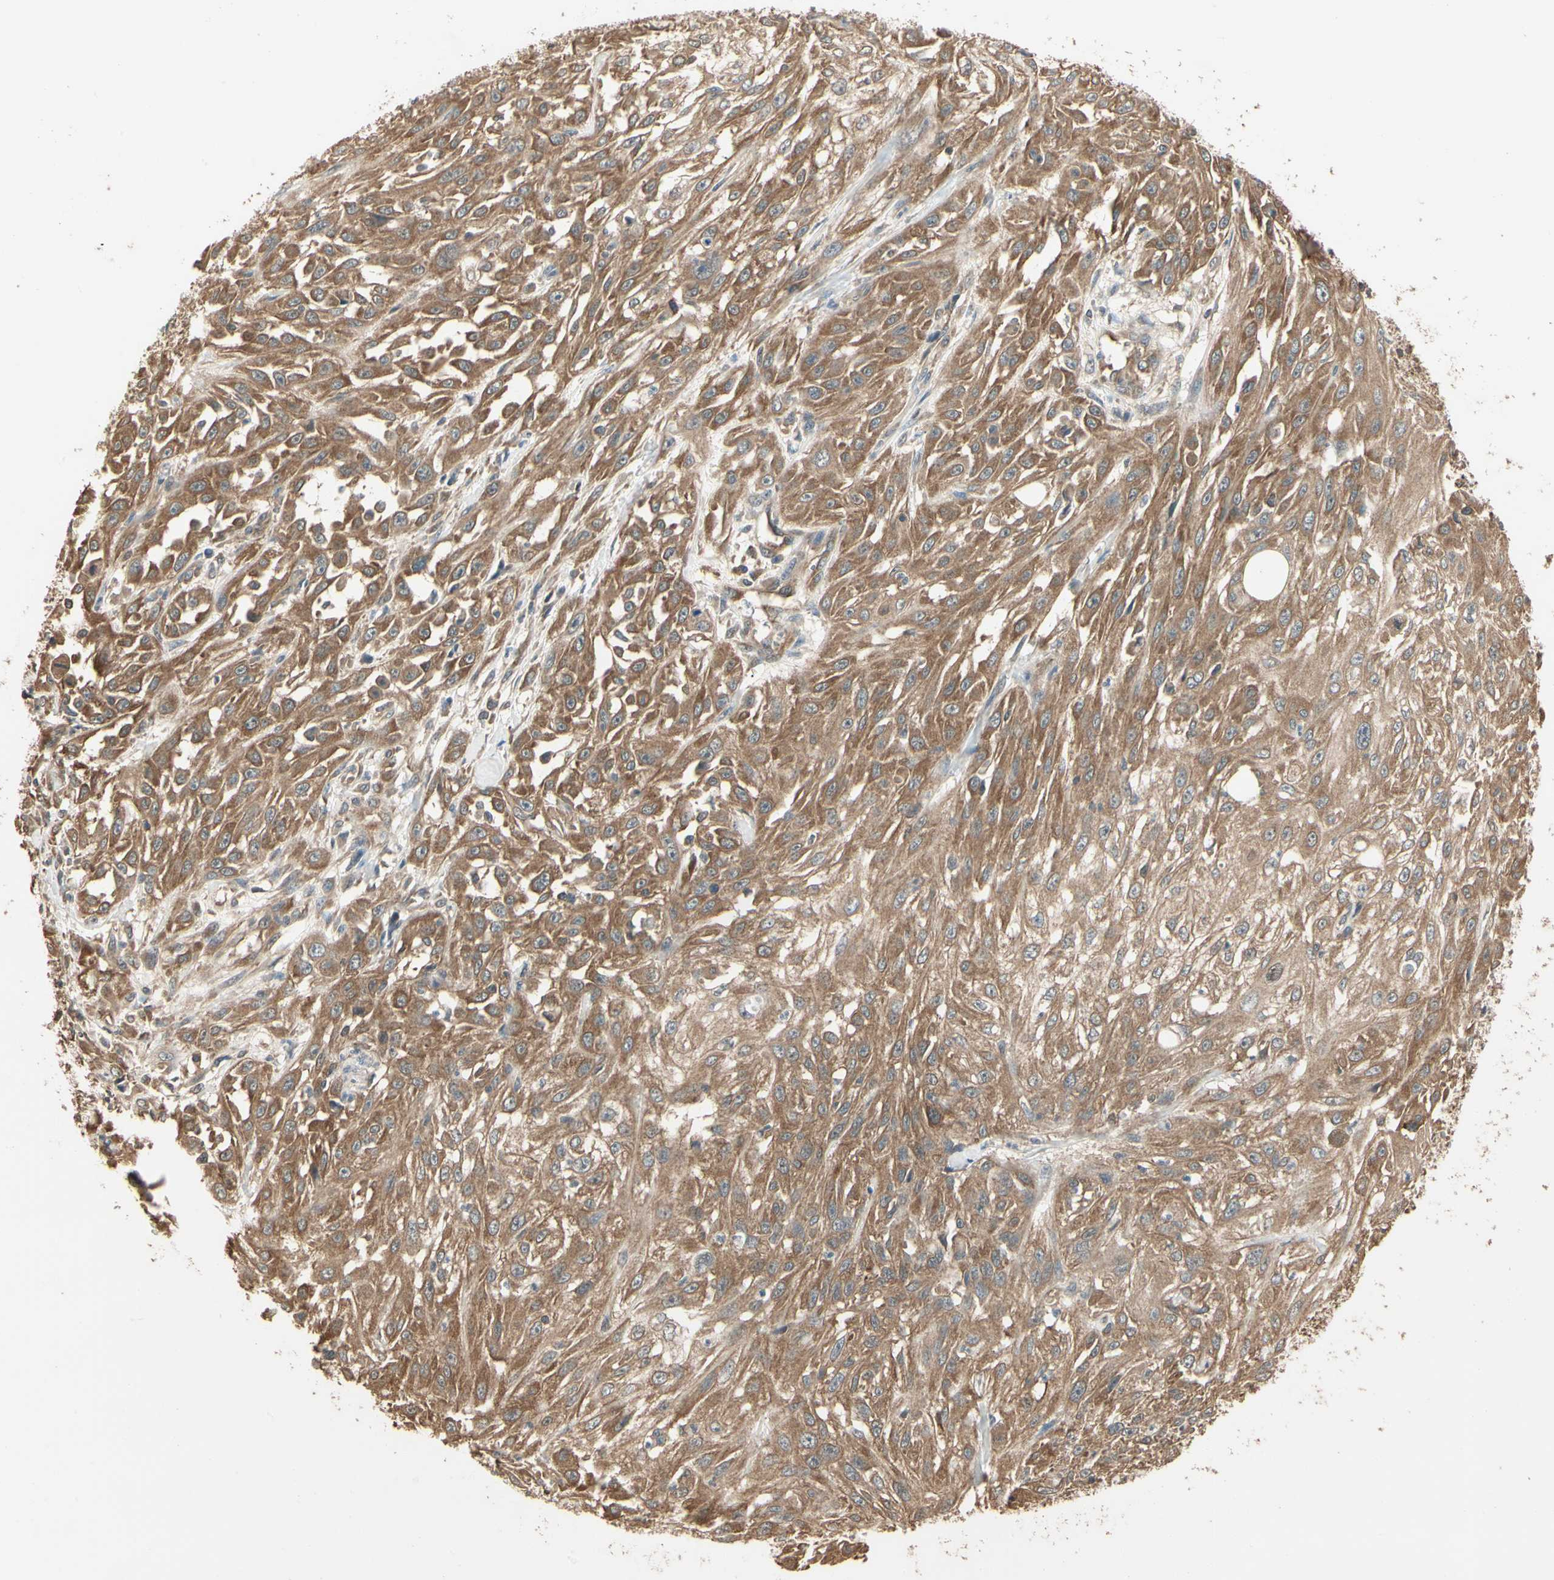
{"staining": {"intensity": "moderate", "quantity": ">75%", "location": "cytoplasmic/membranous"}, "tissue": "skin cancer", "cell_type": "Tumor cells", "image_type": "cancer", "snomed": [{"axis": "morphology", "description": "Squamous cell carcinoma, NOS"}, {"axis": "topography", "description": "Skin"}], "caption": "Immunohistochemical staining of skin cancer shows moderate cytoplasmic/membranous protein staining in about >75% of tumor cells.", "gene": "CCT7", "patient": {"sex": "male", "age": 75}}